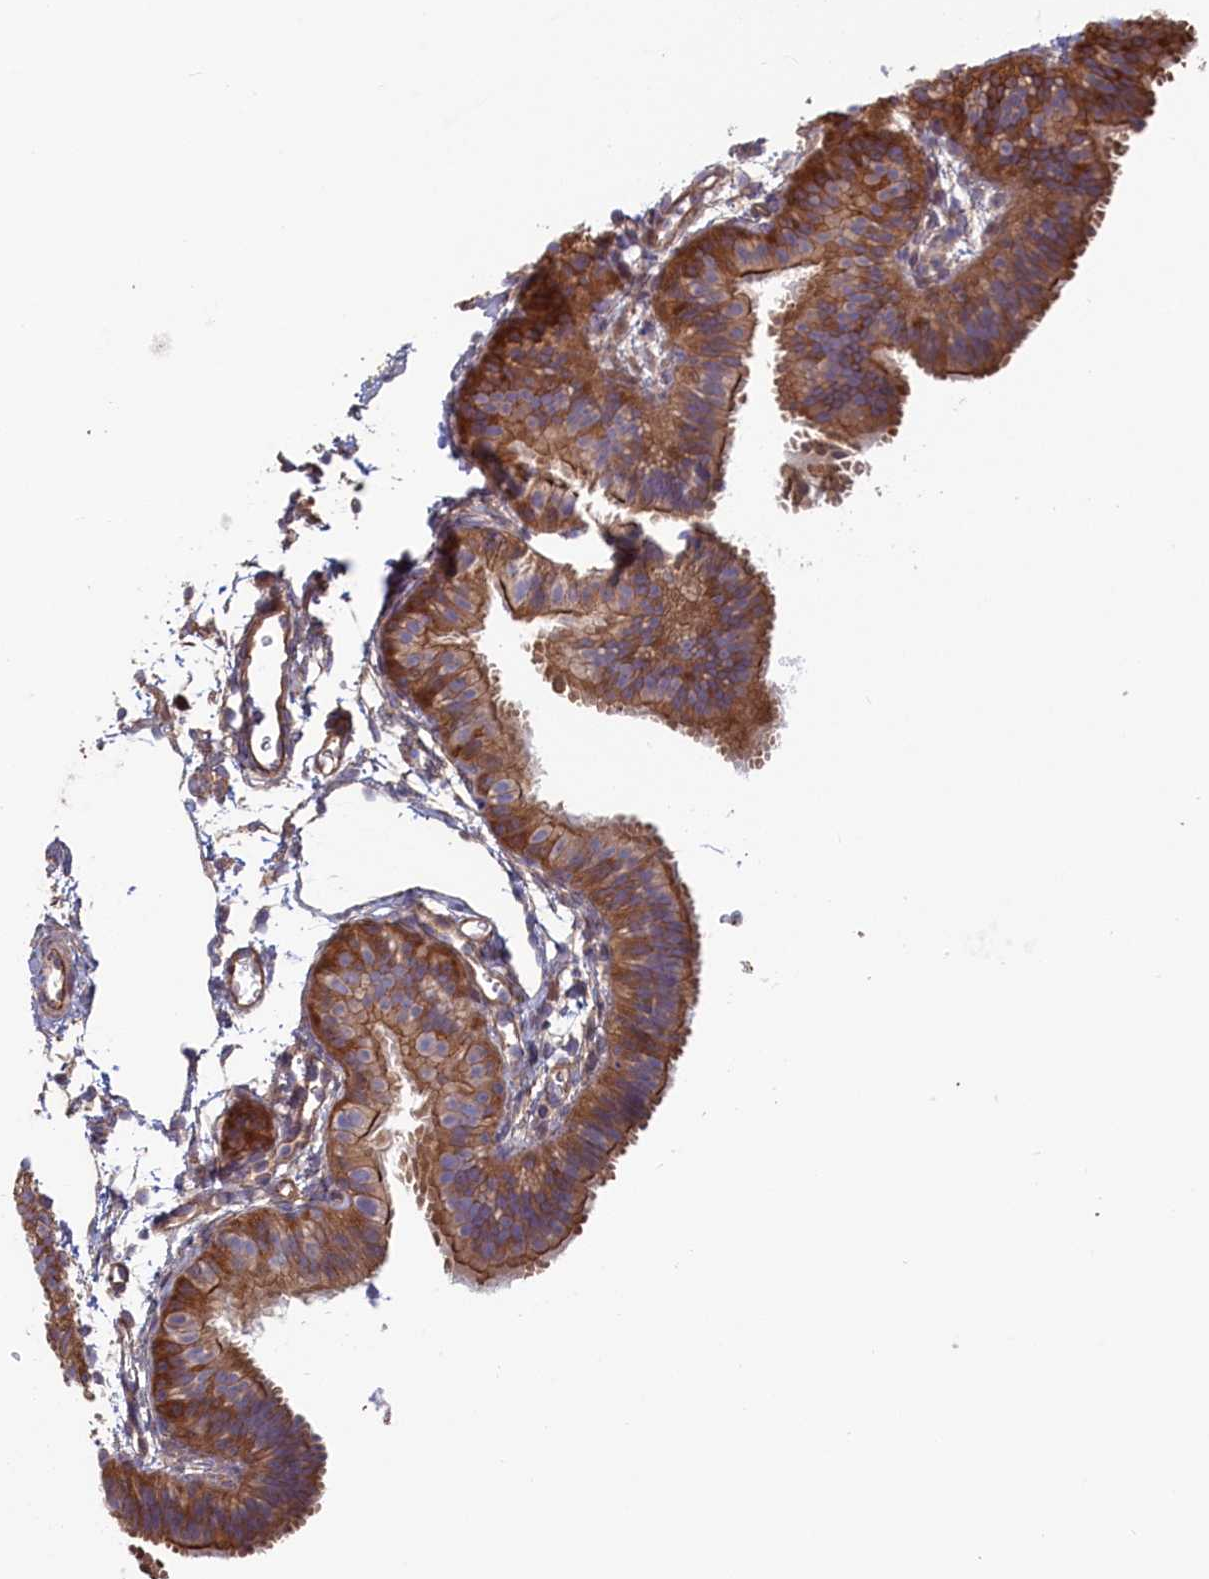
{"staining": {"intensity": "moderate", "quantity": ">75%", "location": "cytoplasmic/membranous"}, "tissue": "fallopian tube", "cell_type": "Glandular cells", "image_type": "normal", "snomed": [{"axis": "morphology", "description": "Normal tissue, NOS"}, {"axis": "topography", "description": "Fallopian tube"}], "caption": "Moderate cytoplasmic/membranous protein expression is present in about >75% of glandular cells in fallopian tube. (DAB IHC, brown staining for protein, blue staining for nuclei).", "gene": "RILPL1", "patient": {"sex": "female", "age": 35}}